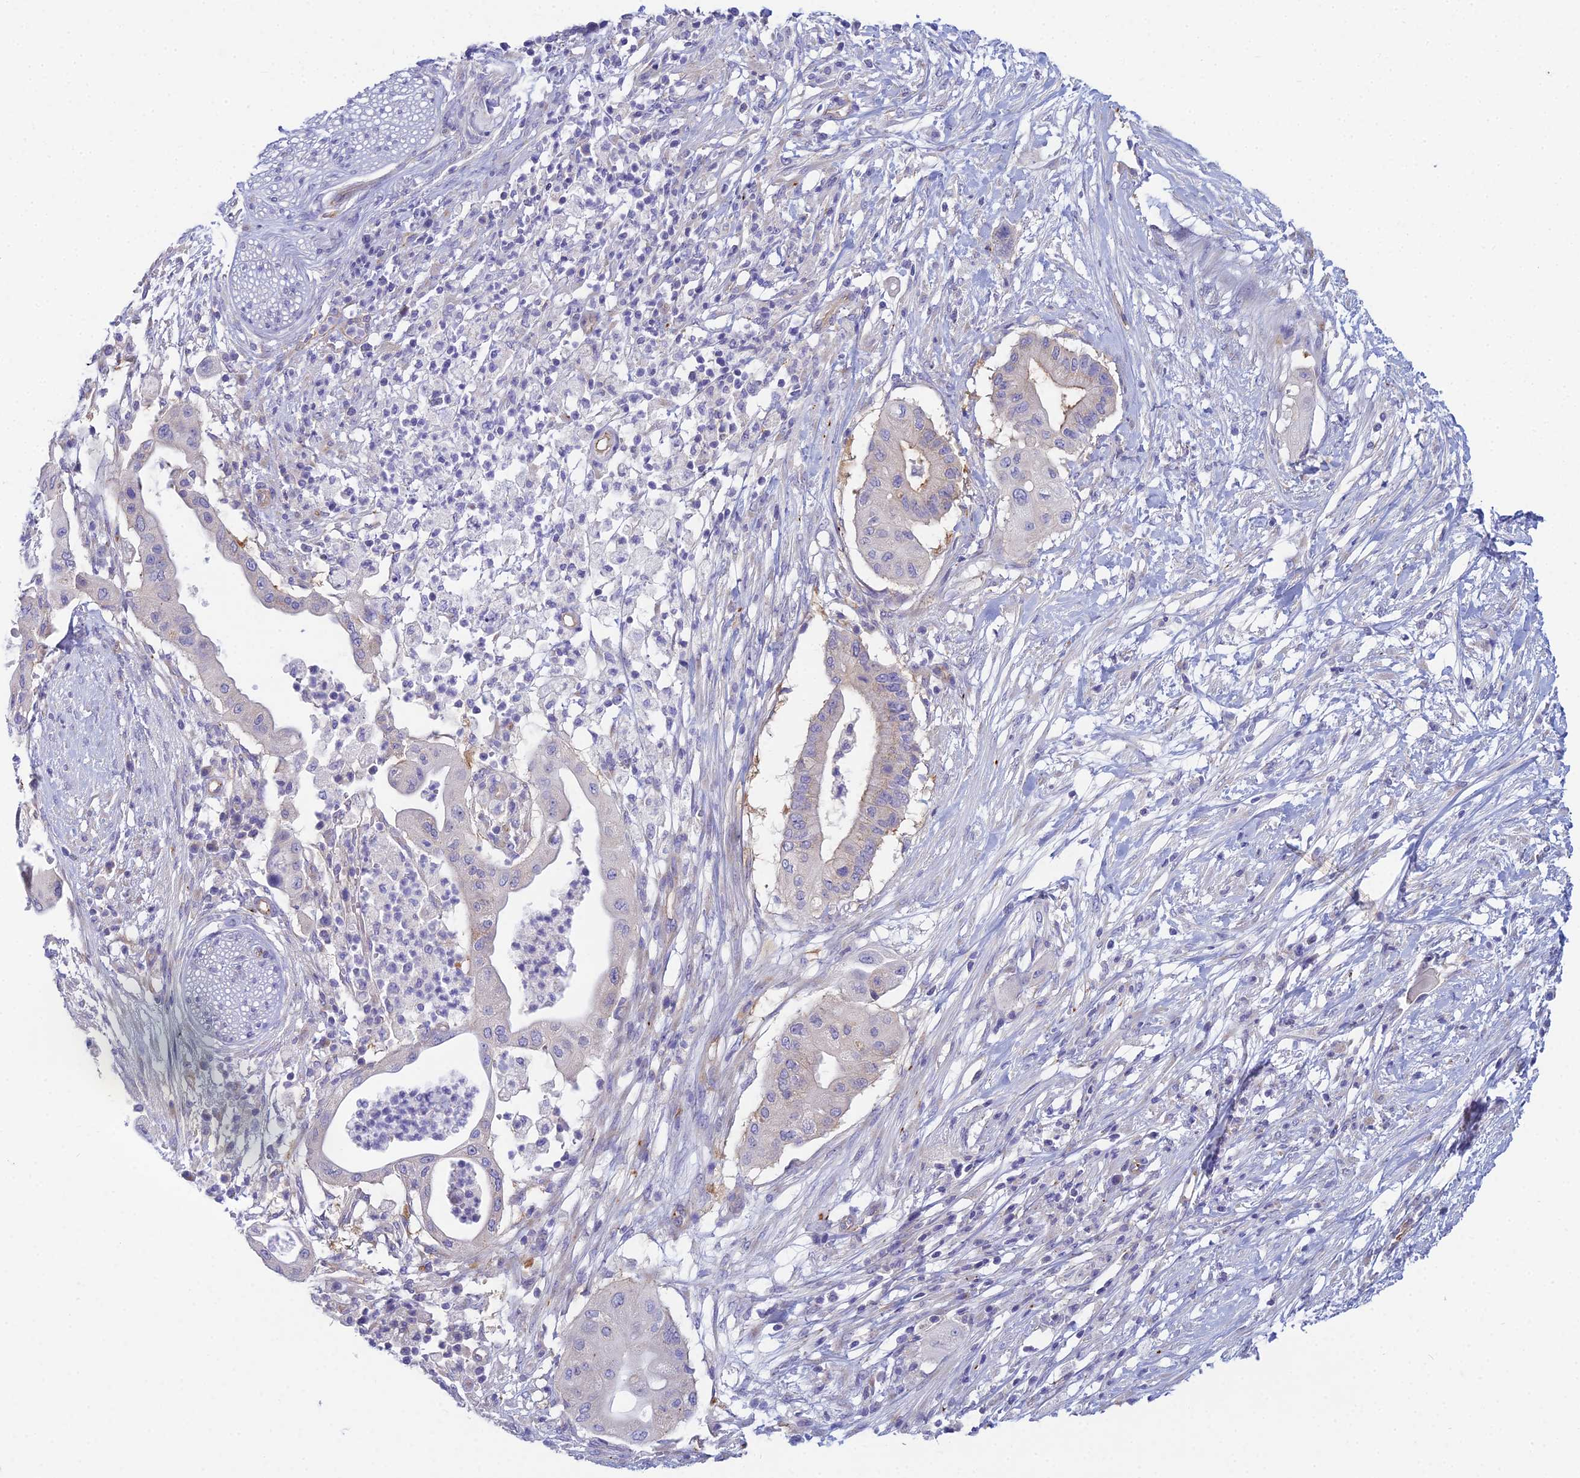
{"staining": {"intensity": "negative", "quantity": "none", "location": "none"}, "tissue": "pancreatic cancer", "cell_type": "Tumor cells", "image_type": "cancer", "snomed": [{"axis": "morphology", "description": "Adenocarcinoma, NOS"}, {"axis": "topography", "description": "Pancreas"}], "caption": "Human pancreatic cancer stained for a protein using immunohistochemistry (IHC) demonstrates no expression in tumor cells.", "gene": "ZNF564", "patient": {"sex": "male", "age": 68}}